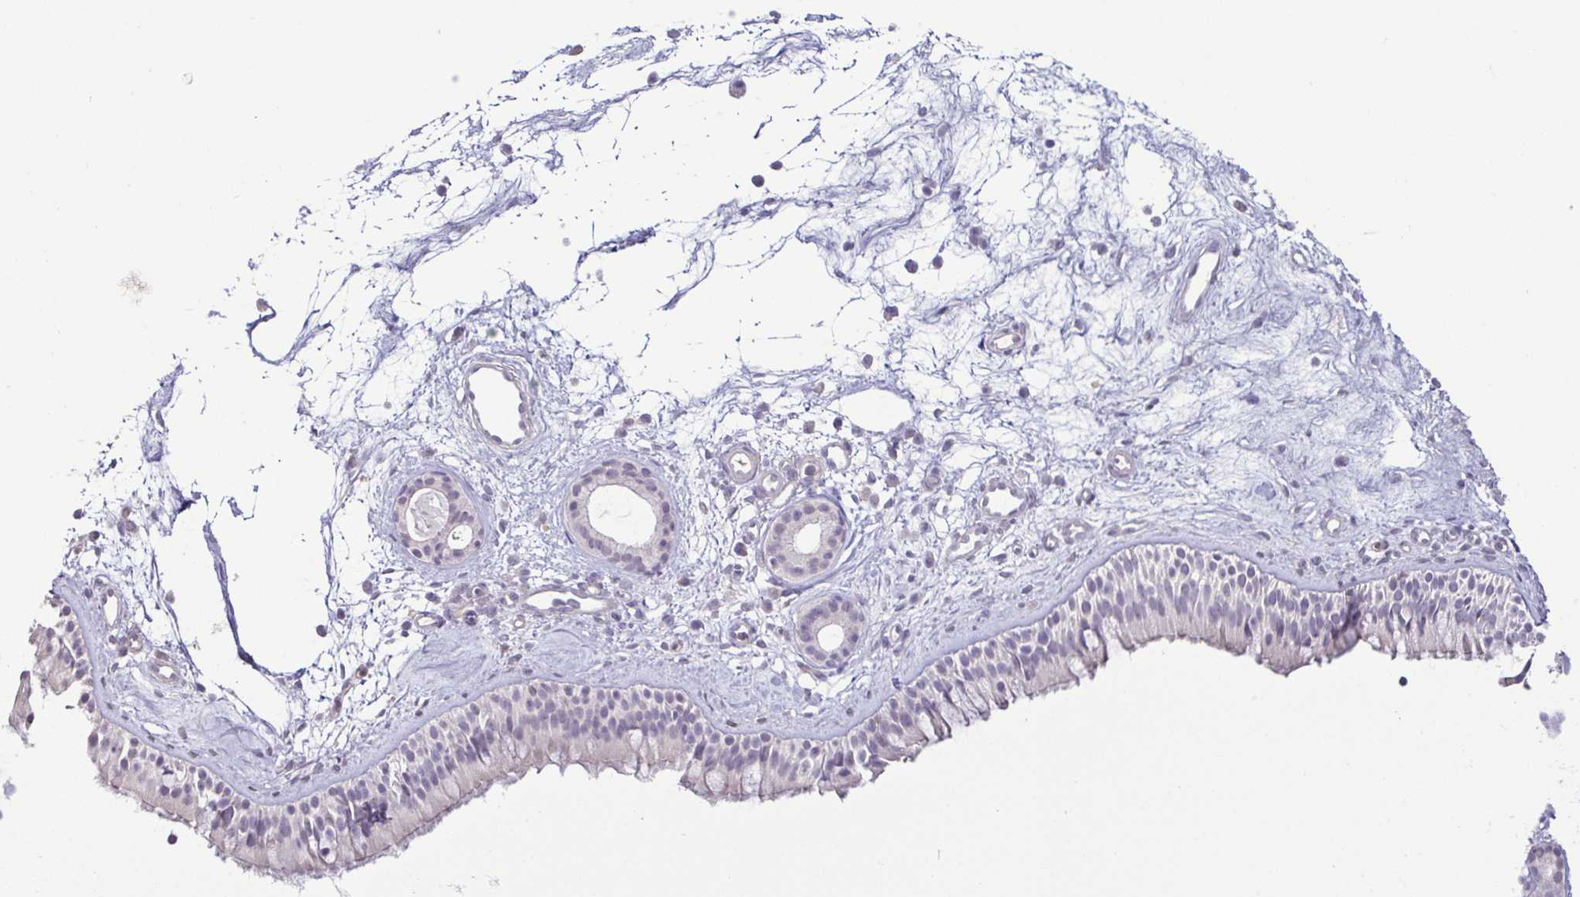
{"staining": {"intensity": "negative", "quantity": "none", "location": "none"}, "tissue": "nasopharynx", "cell_type": "Respiratory epithelial cells", "image_type": "normal", "snomed": [{"axis": "morphology", "description": "Normal tissue, NOS"}, {"axis": "topography", "description": "Nasopharynx"}], "caption": "DAB (3,3'-diaminobenzidine) immunohistochemical staining of normal nasopharynx exhibits no significant staining in respiratory epithelial cells.", "gene": "HOPX", "patient": {"sex": "female", "age": 70}}